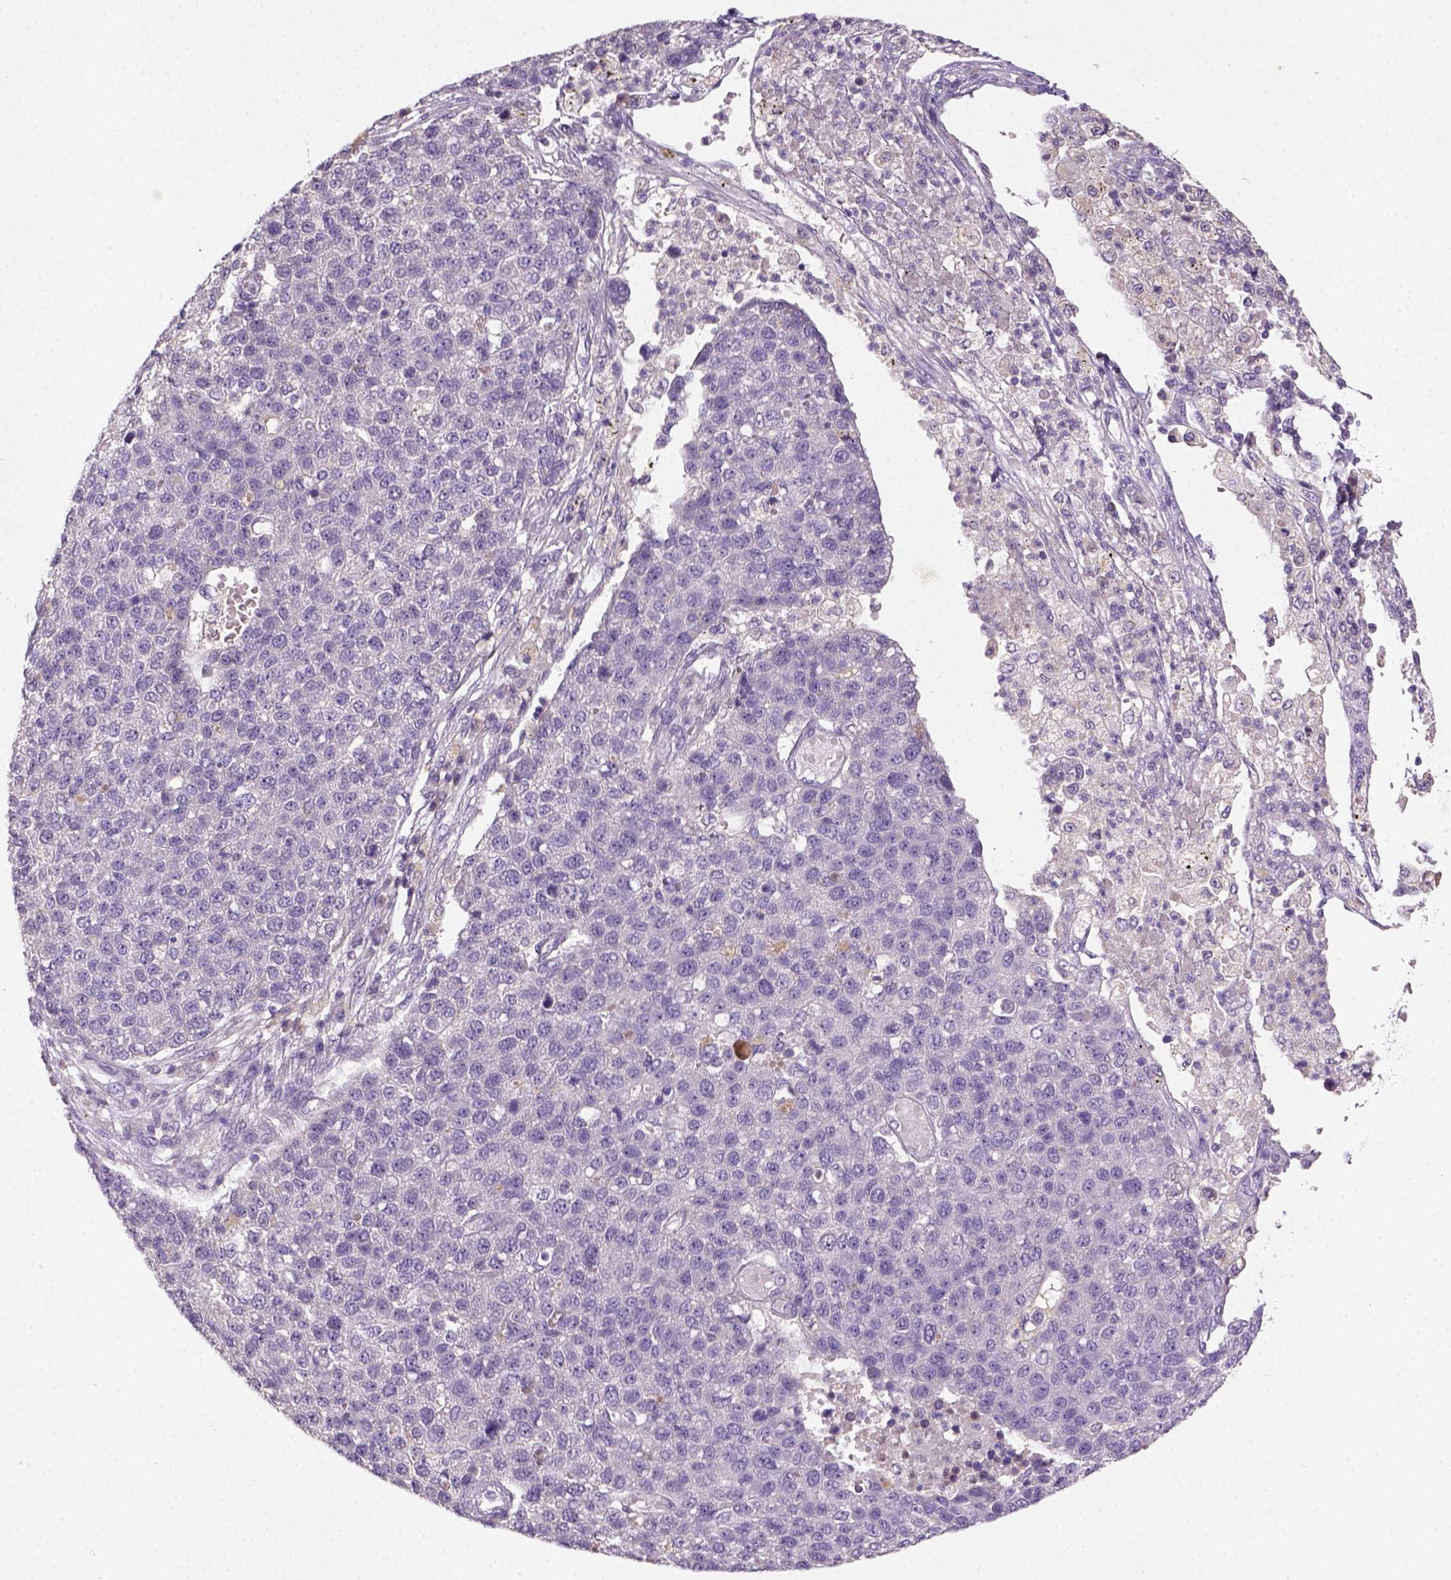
{"staining": {"intensity": "negative", "quantity": "none", "location": "none"}, "tissue": "pancreatic cancer", "cell_type": "Tumor cells", "image_type": "cancer", "snomed": [{"axis": "morphology", "description": "Adenocarcinoma, NOS"}, {"axis": "topography", "description": "Pancreas"}], "caption": "High magnification brightfield microscopy of adenocarcinoma (pancreatic) stained with DAB (brown) and counterstained with hematoxylin (blue): tumor cells show no significant positivity.", "gene": "NLGN2", "patient": {"sex": "female", "age": 61}}